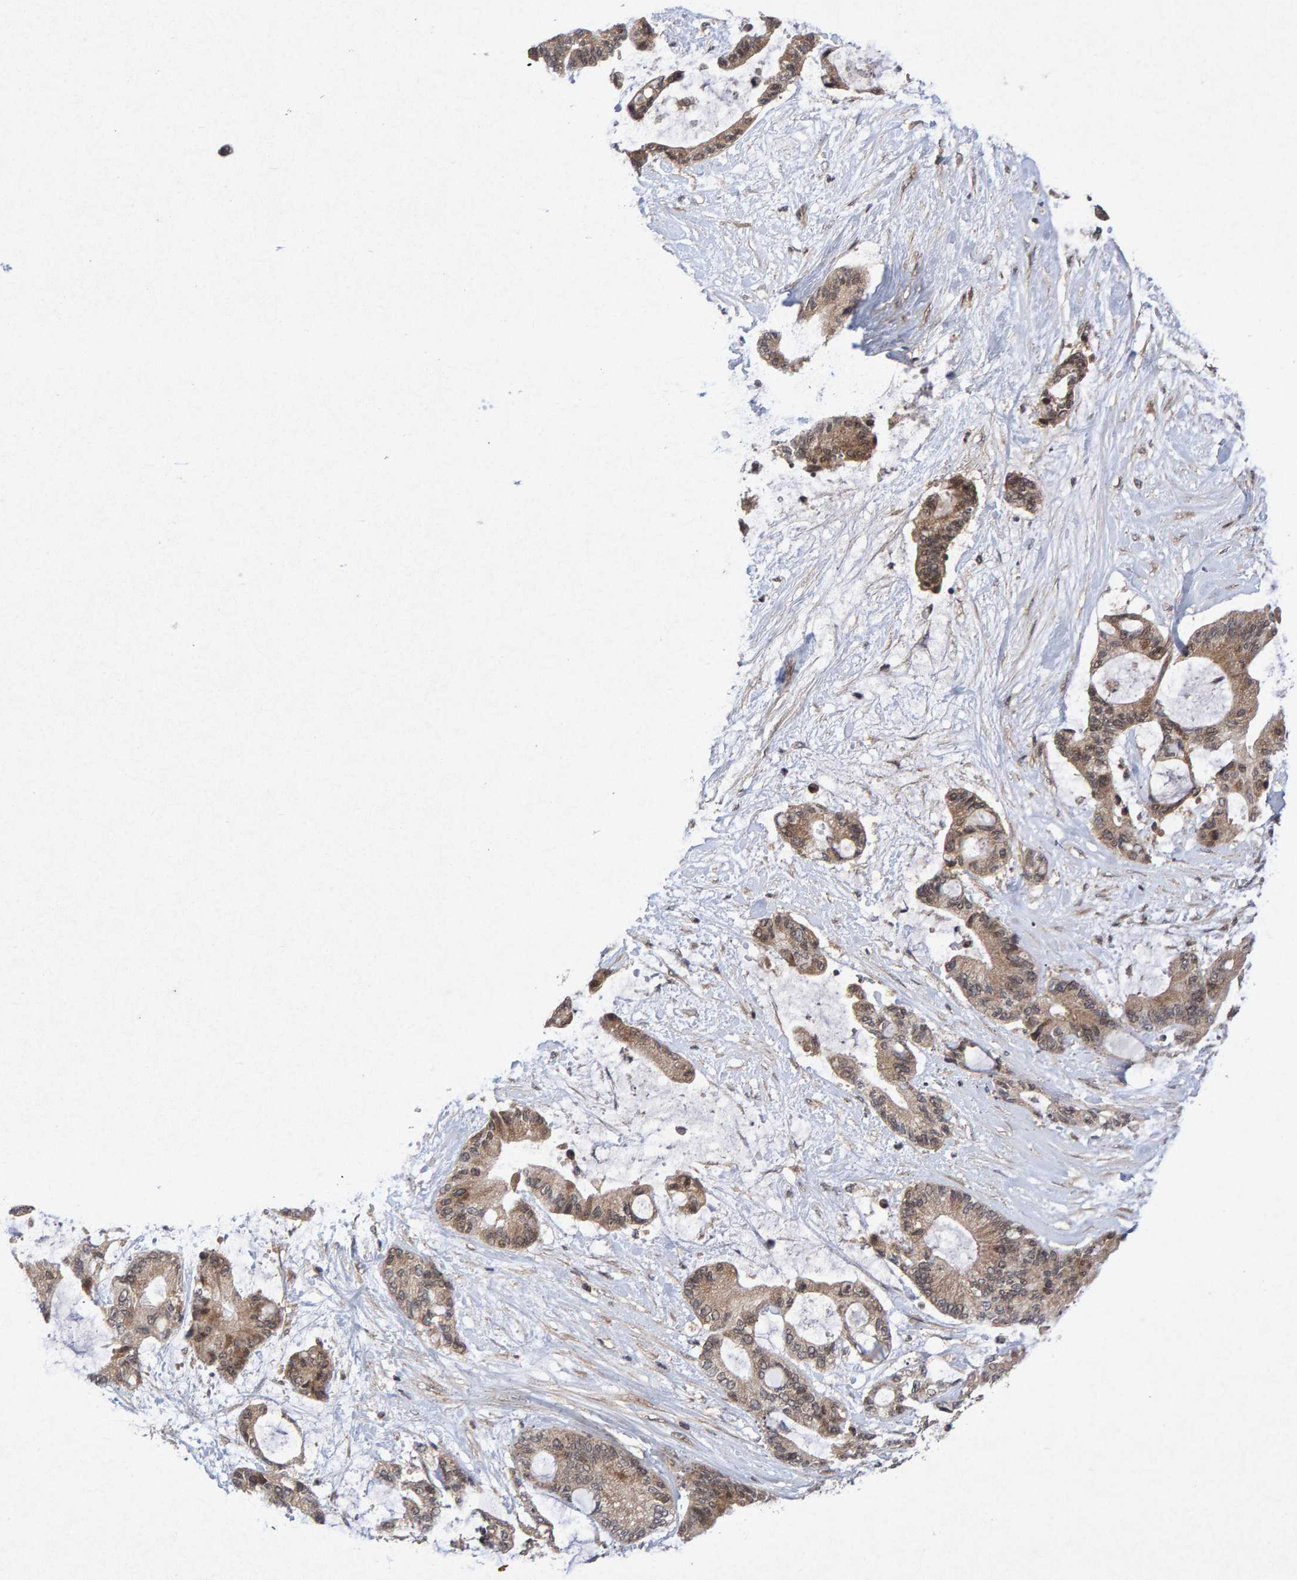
{"staining": {"intensity": "moderate", "quantity": ">75%", "location": "cytoplasmic/membranous"}, "tissue": "liver cancer", "cell_type": "Tumor cells", "image_type": "cancer", "snomed": [{"axis": "morphology", "description": "Cholangiocarcinoma"}, {"axis": "topography", "description": "Liver"}], "caption": "Approximately >75% of tumor cells in human liver cholangiocarcinoma demonstrate moderate cytoplasmic/membranous protein staining as visualized by brown immunohistochemical staining.", "gene": "CDH2", "patient": {"sex": "female", "age": 73}}